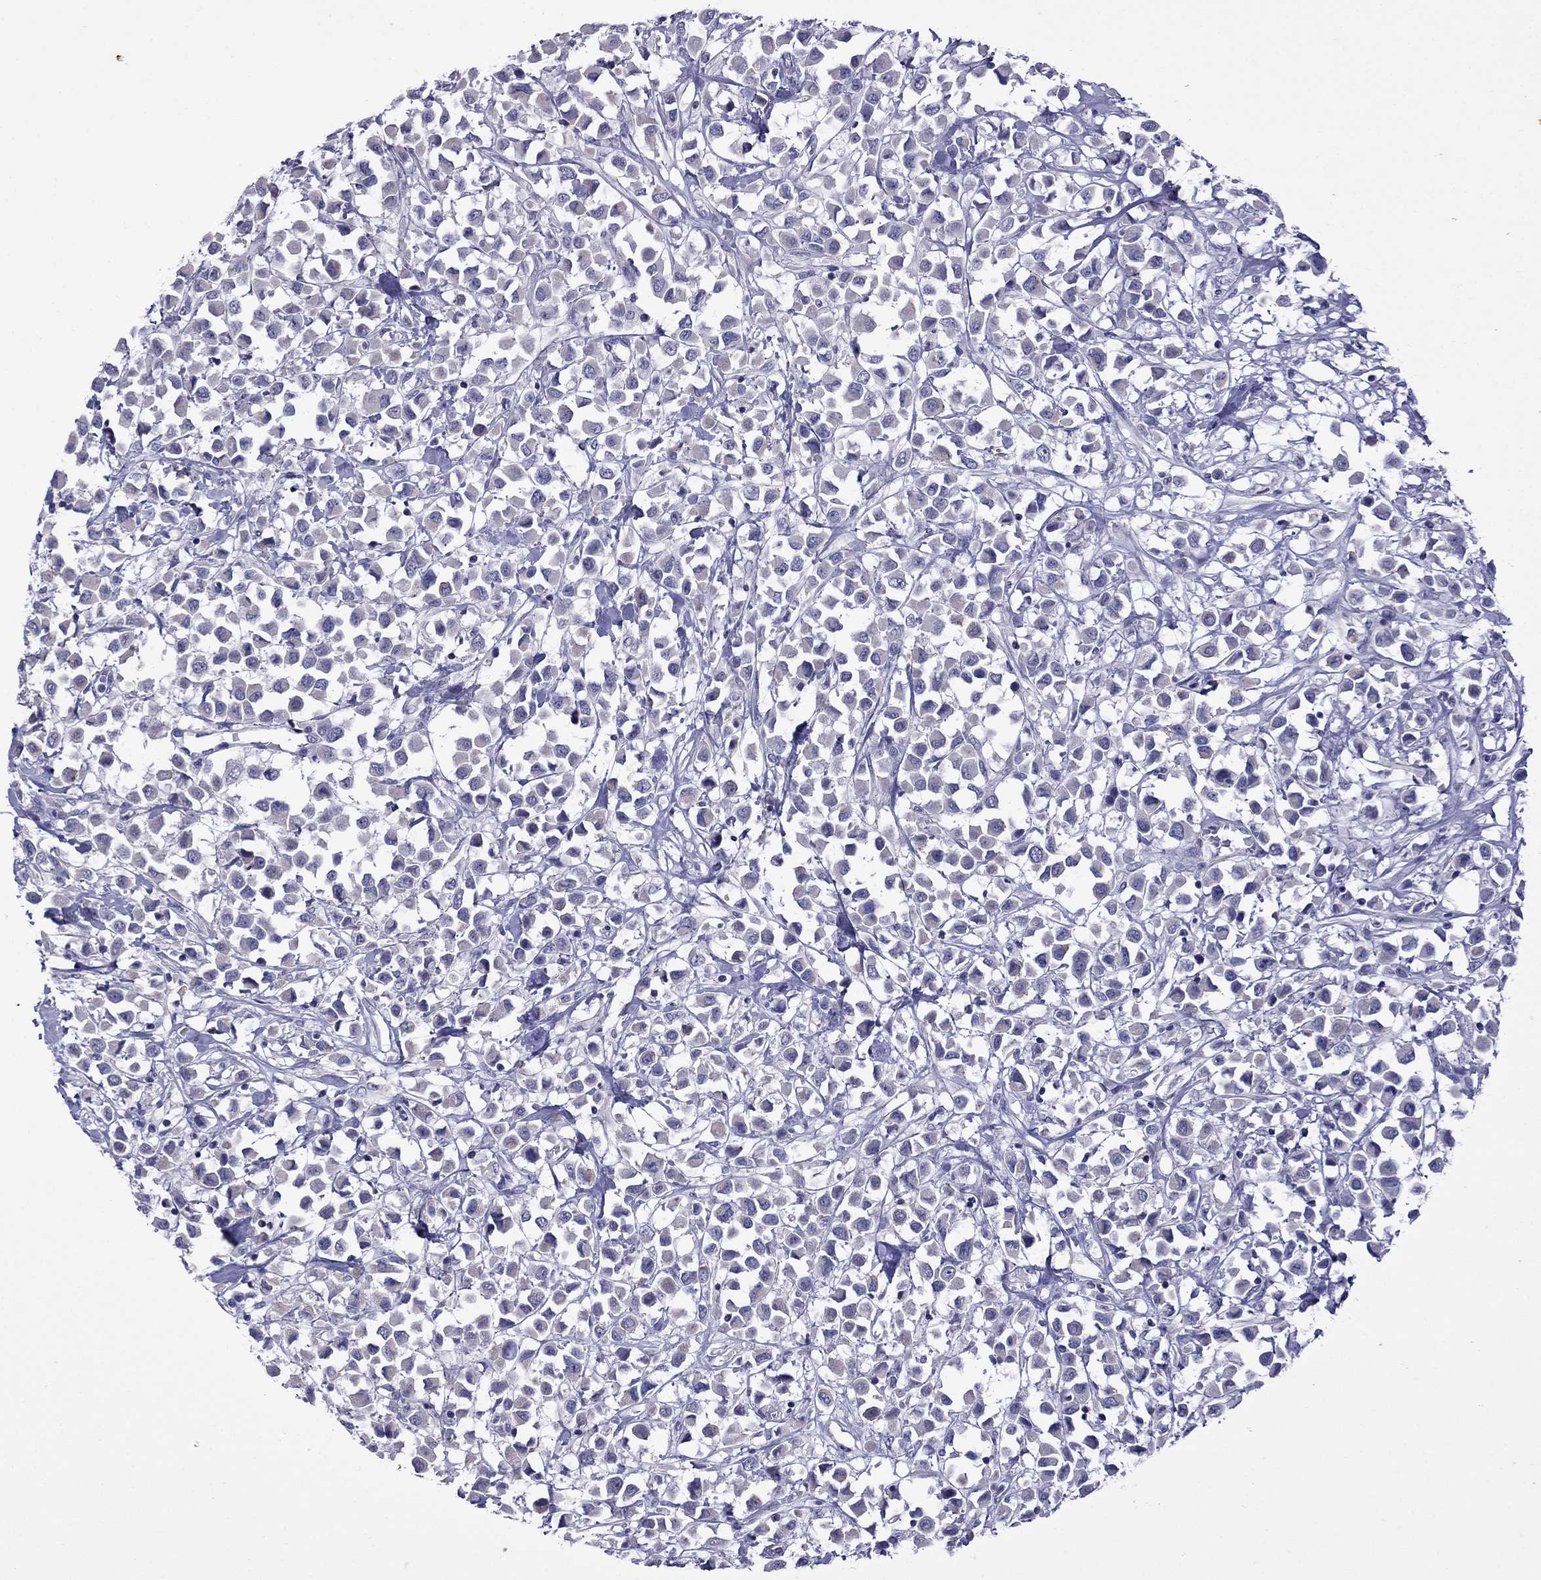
{"staining": {"intensity": "negative", "quantity": "none", "location": "none"}, "tissue": "breast cancer", "cell_type": "Tumor cells", "image_type": "cancer", "snomed": [{"axis": "morphology", "description": "Duct carcinoma"}, {"axis": "topography", "description": "Breast"}], "caption": "Protein analysis of breast cancer exhibits no significant staining in tumor cells. The staining was performed using DAB (3,3'-diaminobenzidine) to visualize the protein expression in brown, while the nuclei were stained in blue with hematoxylin (Magnification: 20x).", "gene": "STAR", "patient": {"sex": "female", "age": 61}}